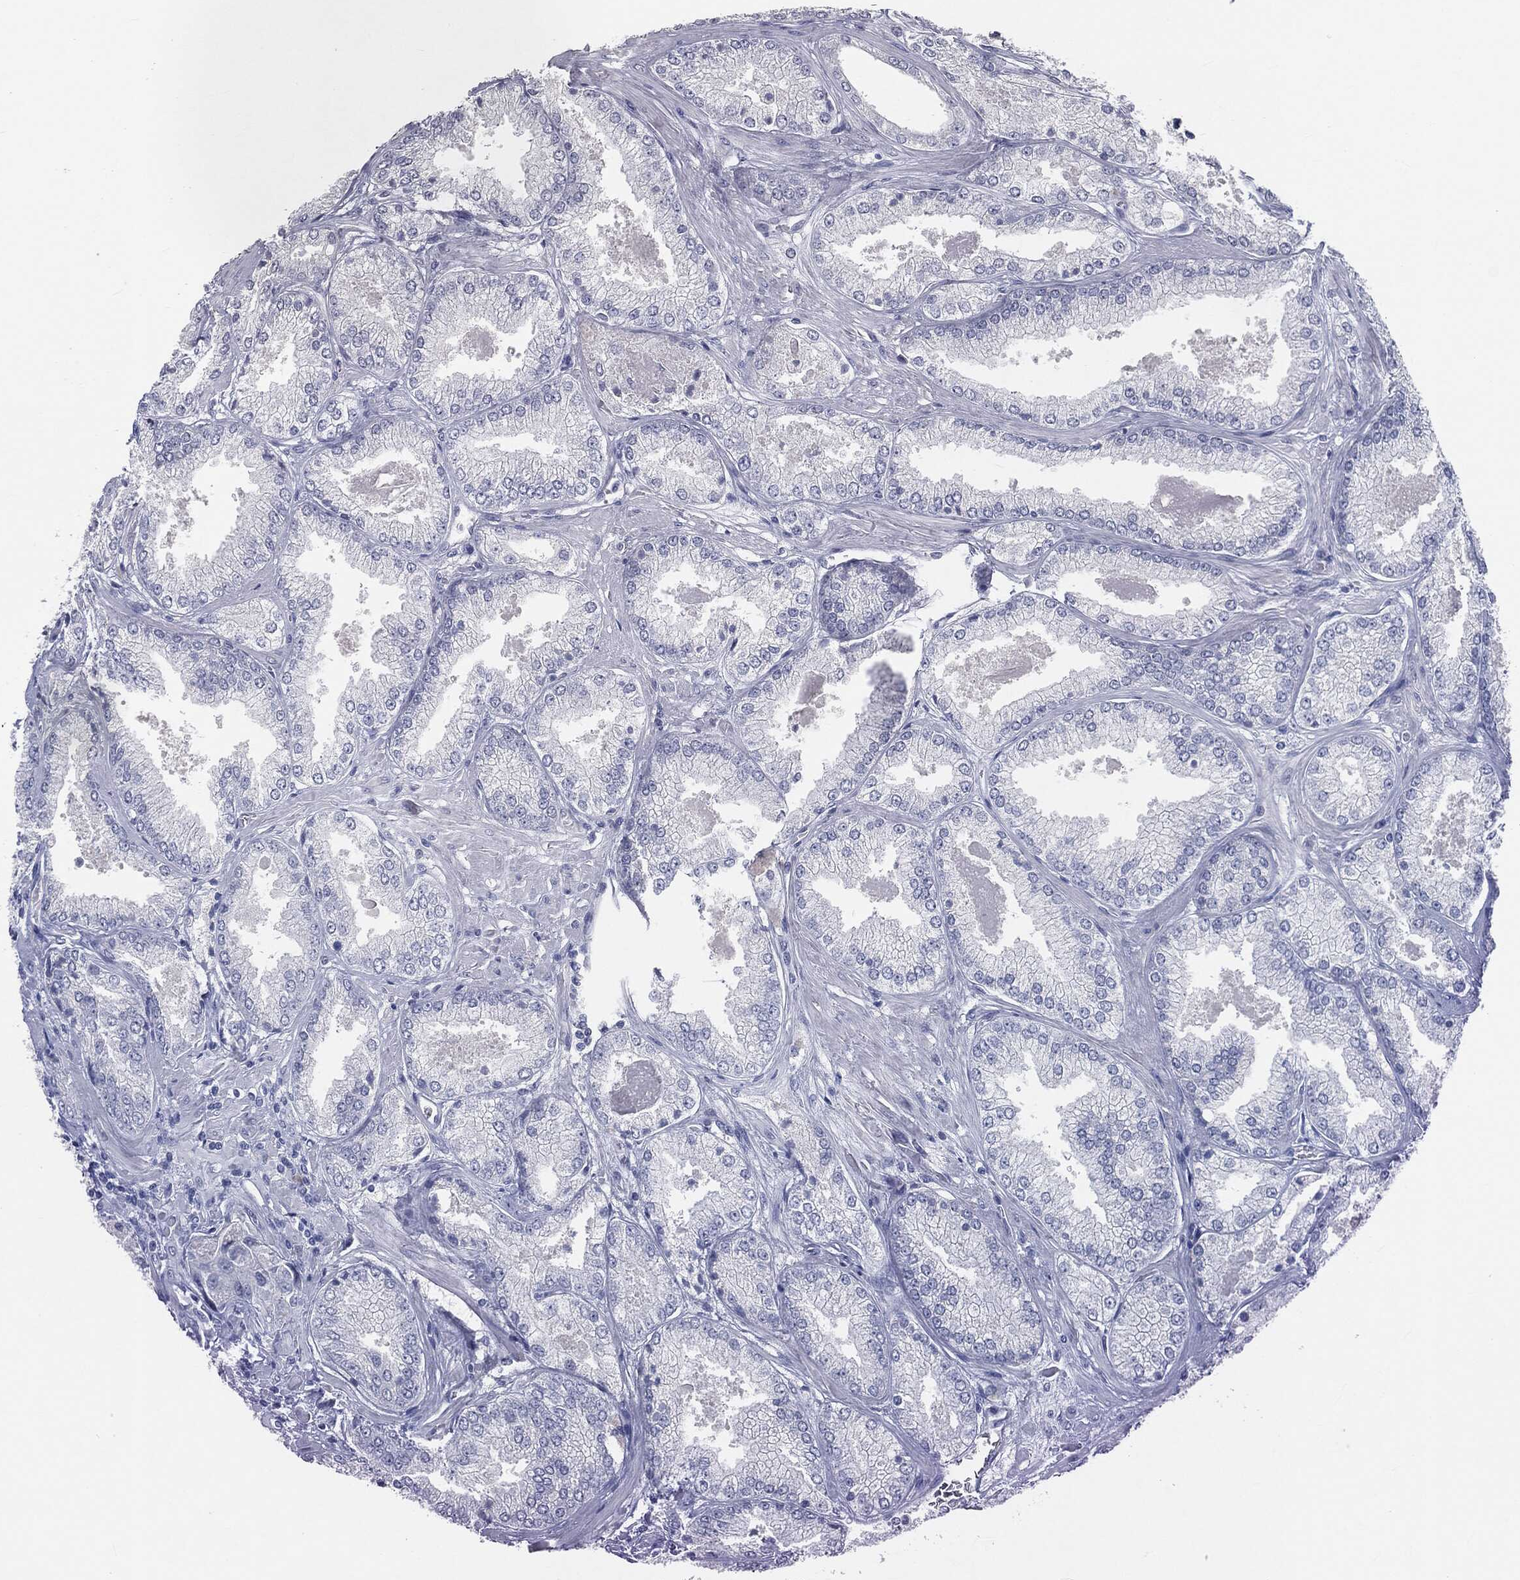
{"staining": {"intensity": "negative", "quantity": "none", "location": "none"}, "tissue": "prostate cancer", "cell_type": "Tumor cells", "image_type": "cancer", "snomed": [{"axis": "morphology", "description": "Adenocarcinoma, Low grade"}, {"axis": "topography", "description": "Prostate"}], "caption": "The histopathology image reveals no staining of tumor cells in low-grade adenocarcinoma (prostate). (Stains: DAB (3,3'-diaminobenzidine) immunohistochemistry (IHC) with hematoxylin counter stain, Microscopy: brightfield microscopy at high magnification).", "gene": "PRAME", "patient": {"sex": "male", "age": 68}}